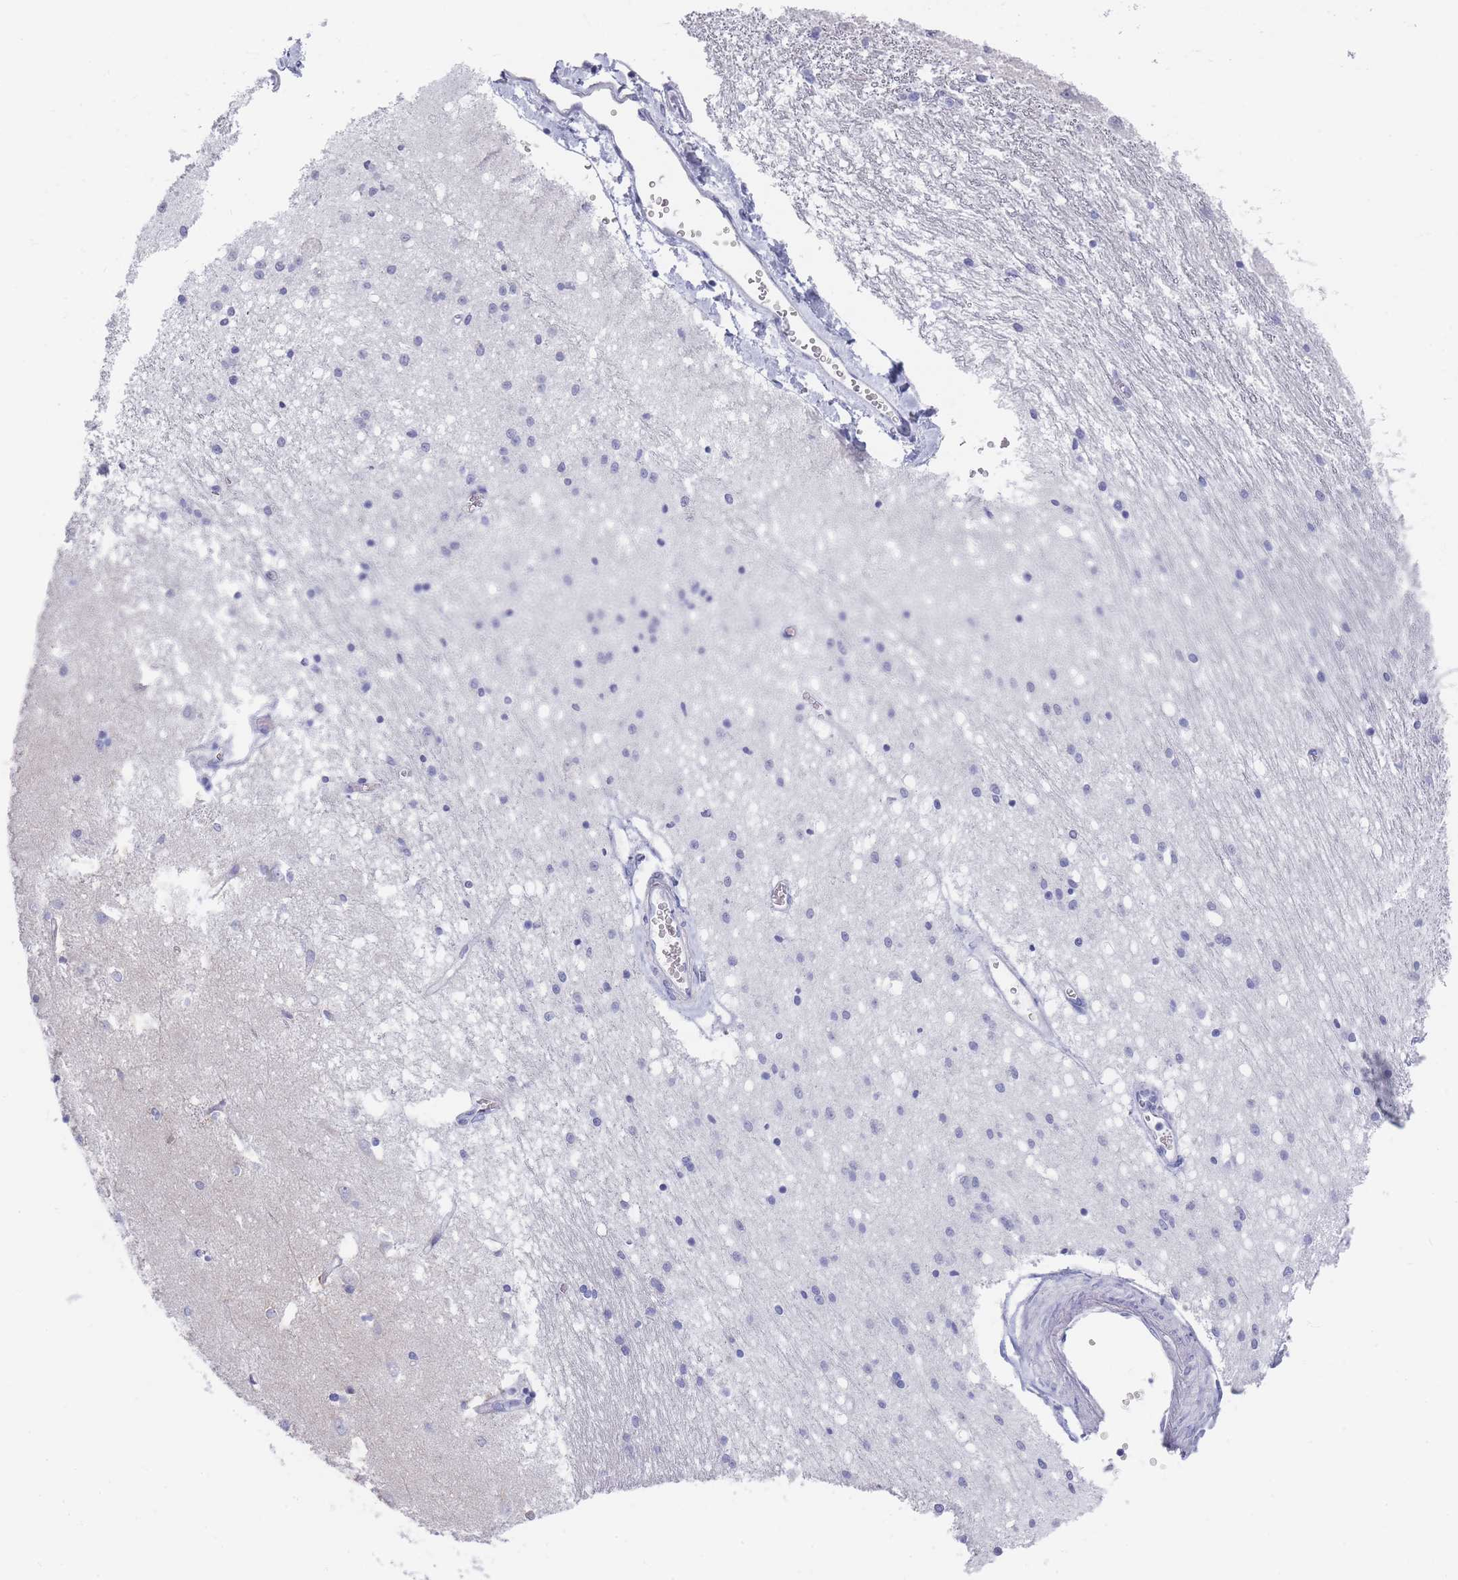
{"staining": {"intensity": "negative", "quantity": "none", "location": "none"}, "tissue": "caudate", "cell_type": "Glial cells", "image_type": "normal", "snomed": [{"axis": "morphology", "description": "Normal tissue, NOS"}, {"axis": "topography", "description": "Lateral ventricle wall"}], "caption": "Protein analysis of unremarkable caudate demonstrates no significant staining in glial cells.", "gene": "RAB2B", "patient": {"sex": "male", "age": 37}}